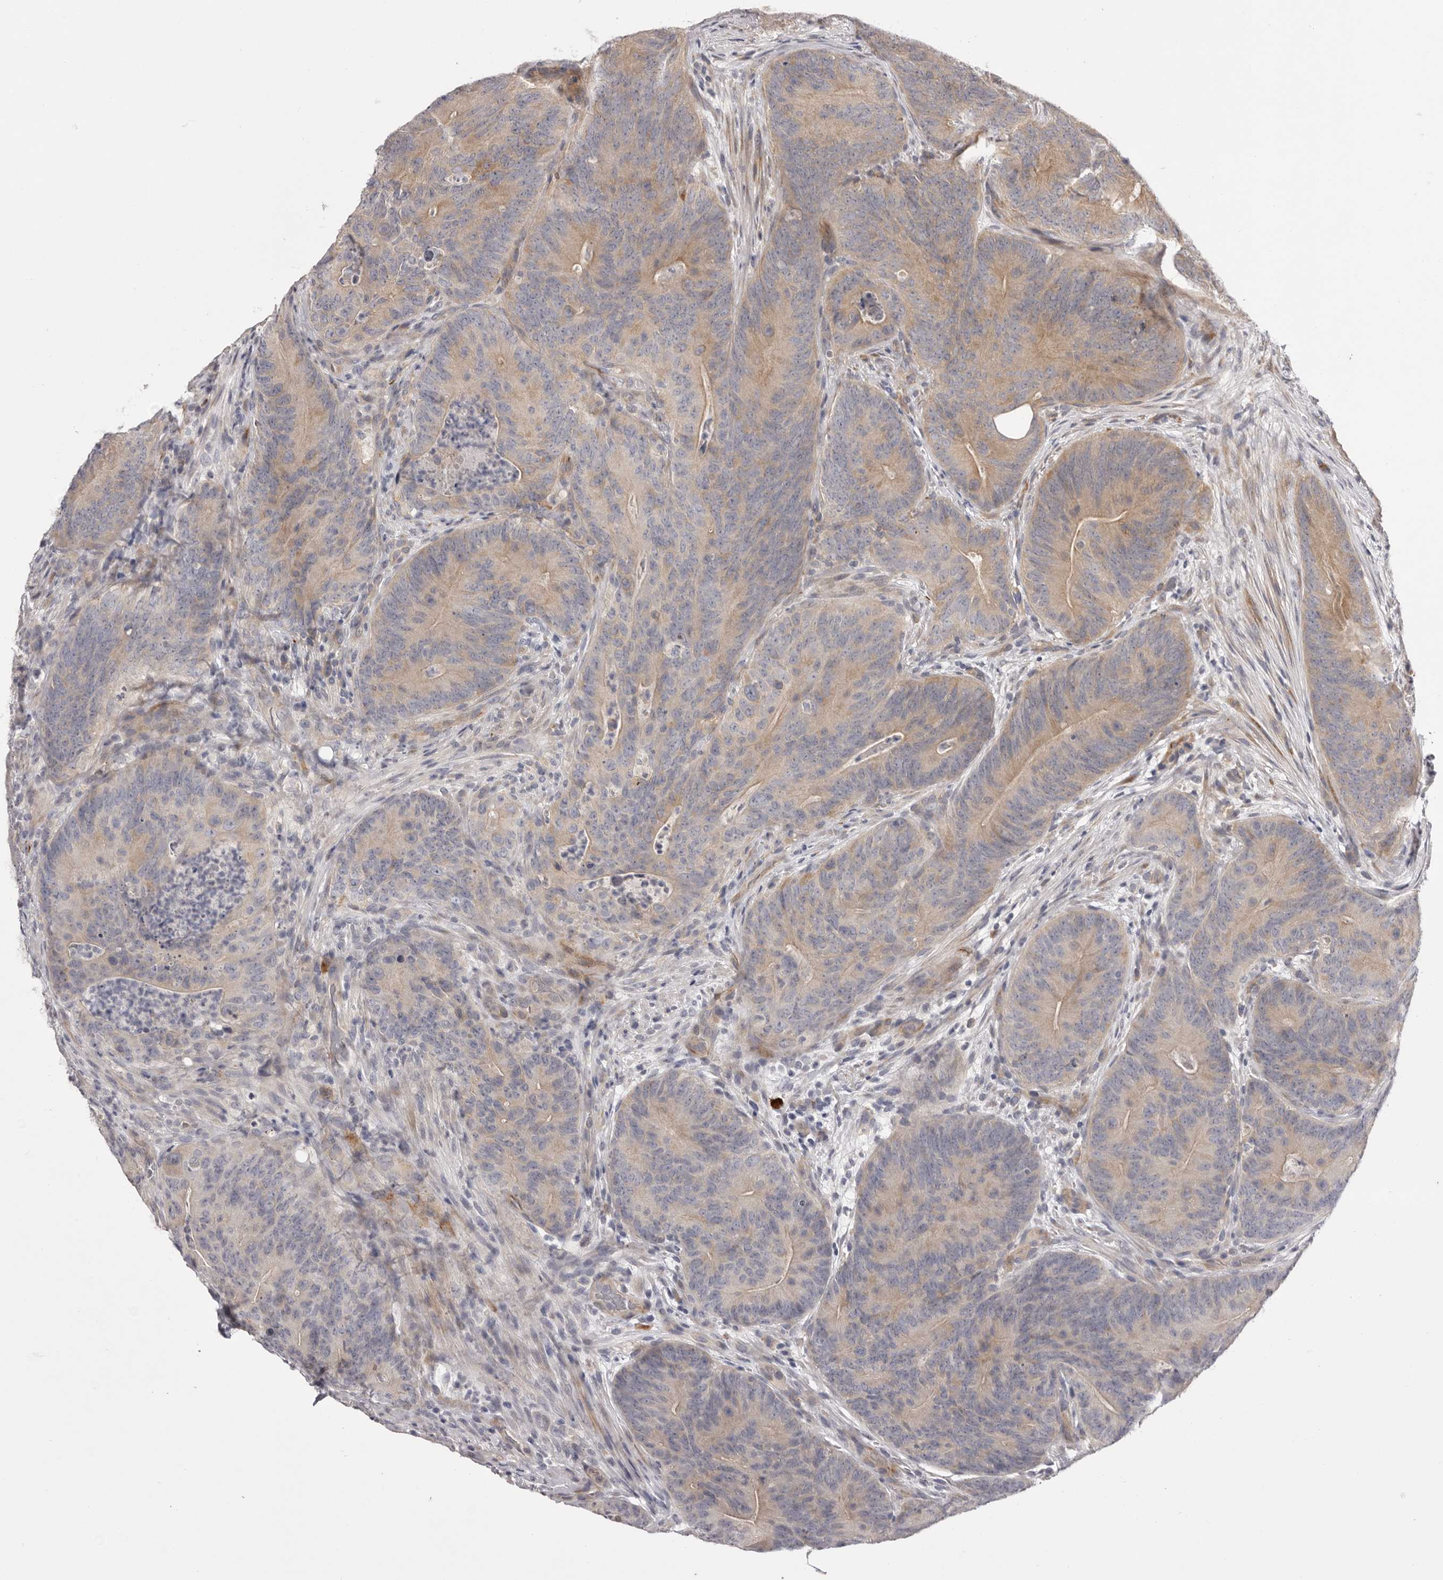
{"staining": {"intensity": "weak", "quantity": "25%-75%", "location": "cytoplasmic/membranous"}, "tissue": "colorectal cancer", "cell_type": "Tumor cells", "image_type": "cancer", "snomed": [{"axis": "morphology", "description": "Normal tissue, NOS"}, {"axis": "topography", "description": "Colon"}], "caption": "Tumor cells show low levels of weak cytoplasmic/membranous staining in approximately 25%-75% of cells in colorectal cancer.", "gene": "PNRC1", "patient": {"sex": "female", "age": 82}}